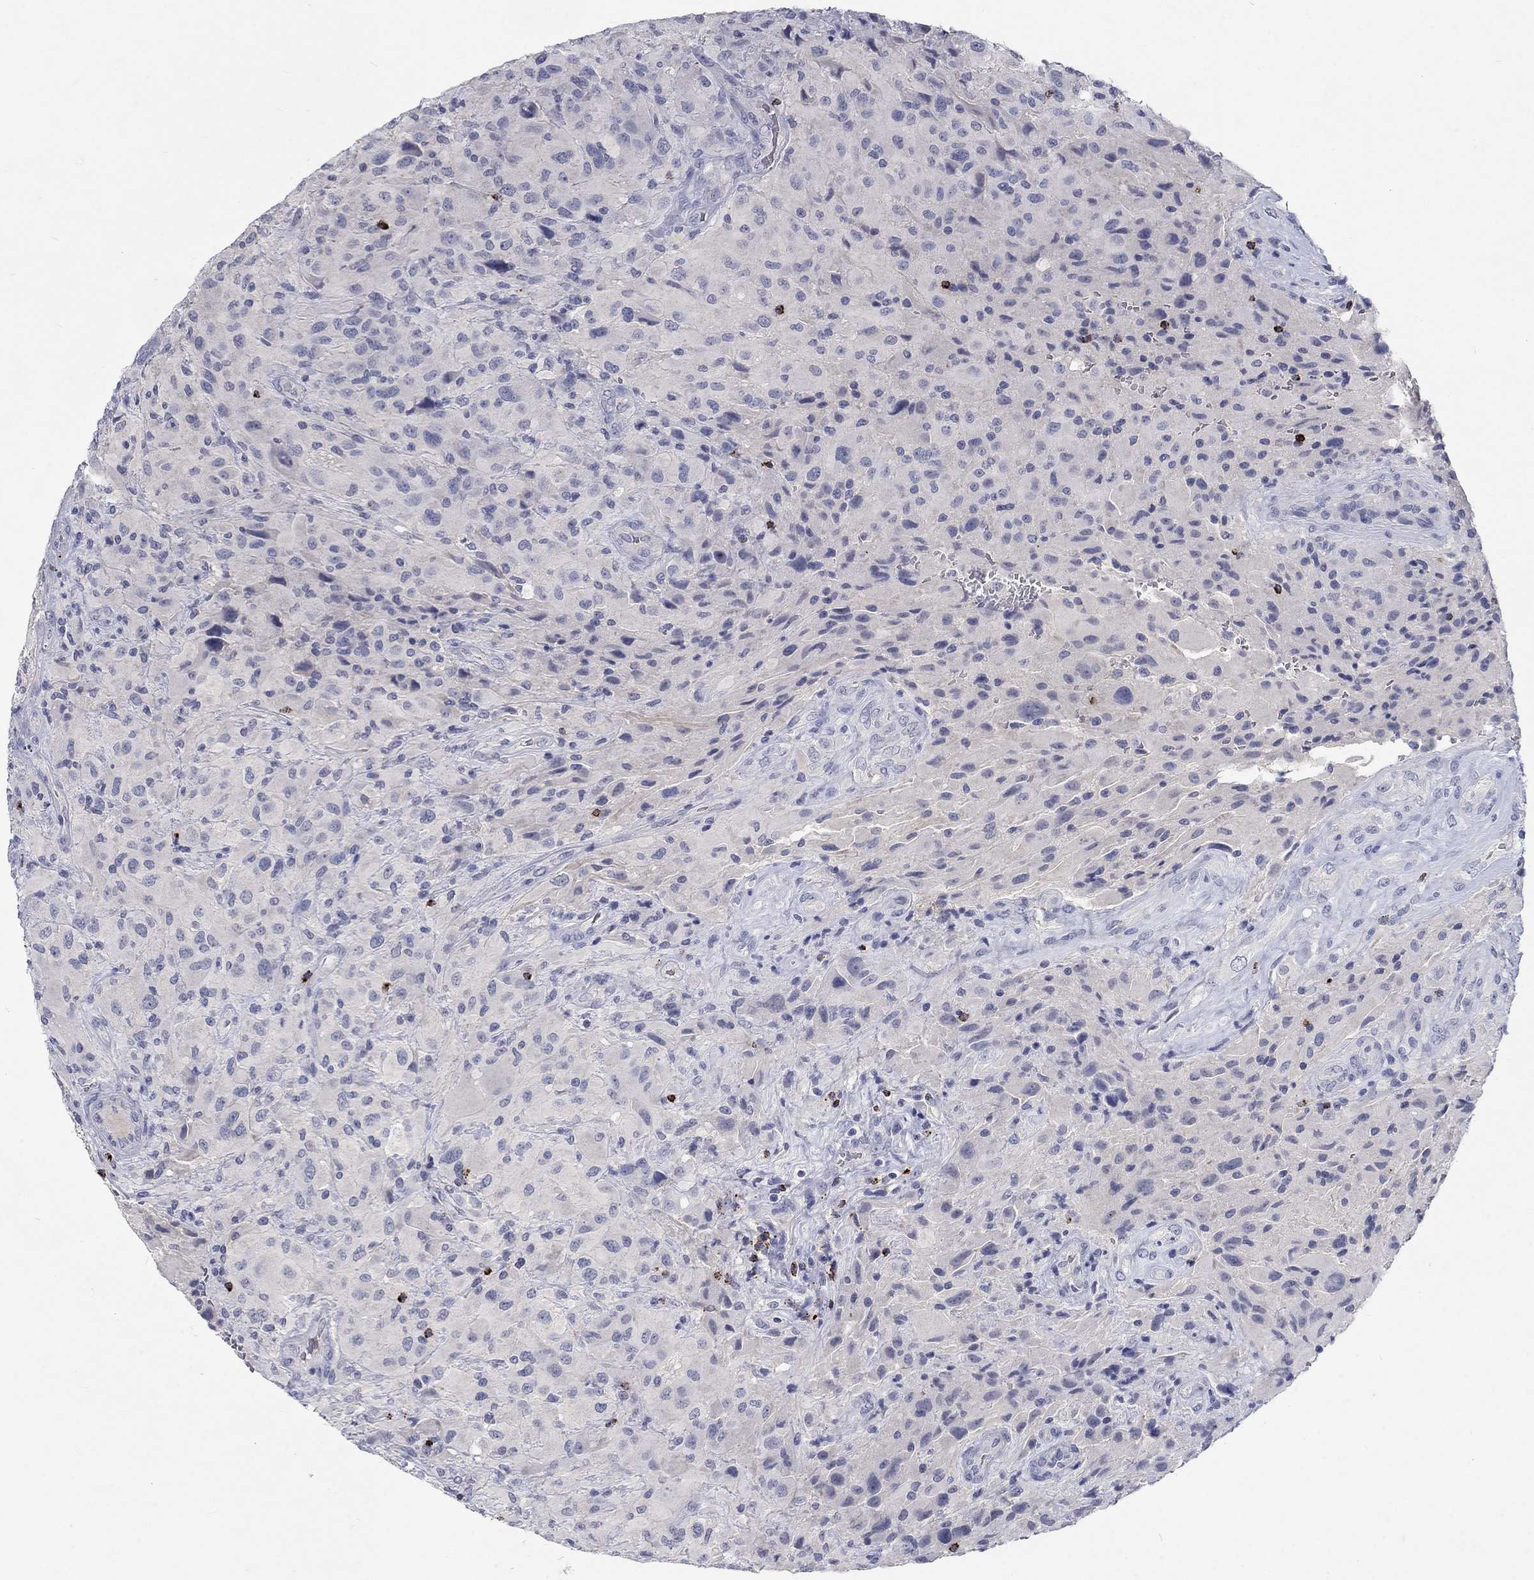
{"staining": {"intensity": "negative", "quantity": "none", "location": "none"}, "tissue": "glioma", "cell_type": "Tumor cells", "image_type": "cancer", "snomed": [{"axis": "morphology", "description": "Glioma, malignant, High grade"}, {"axis": "topography", "description": "Cerebral cortex"}], "caption": "DAB (3,3'-diaminobenzidine) immunohistochemical staining of malignant glioma (high-grade) displays no significant positivity in tumor cells.", "gene": "GZMA", "patient": {"sex": "male", "age": 35}}